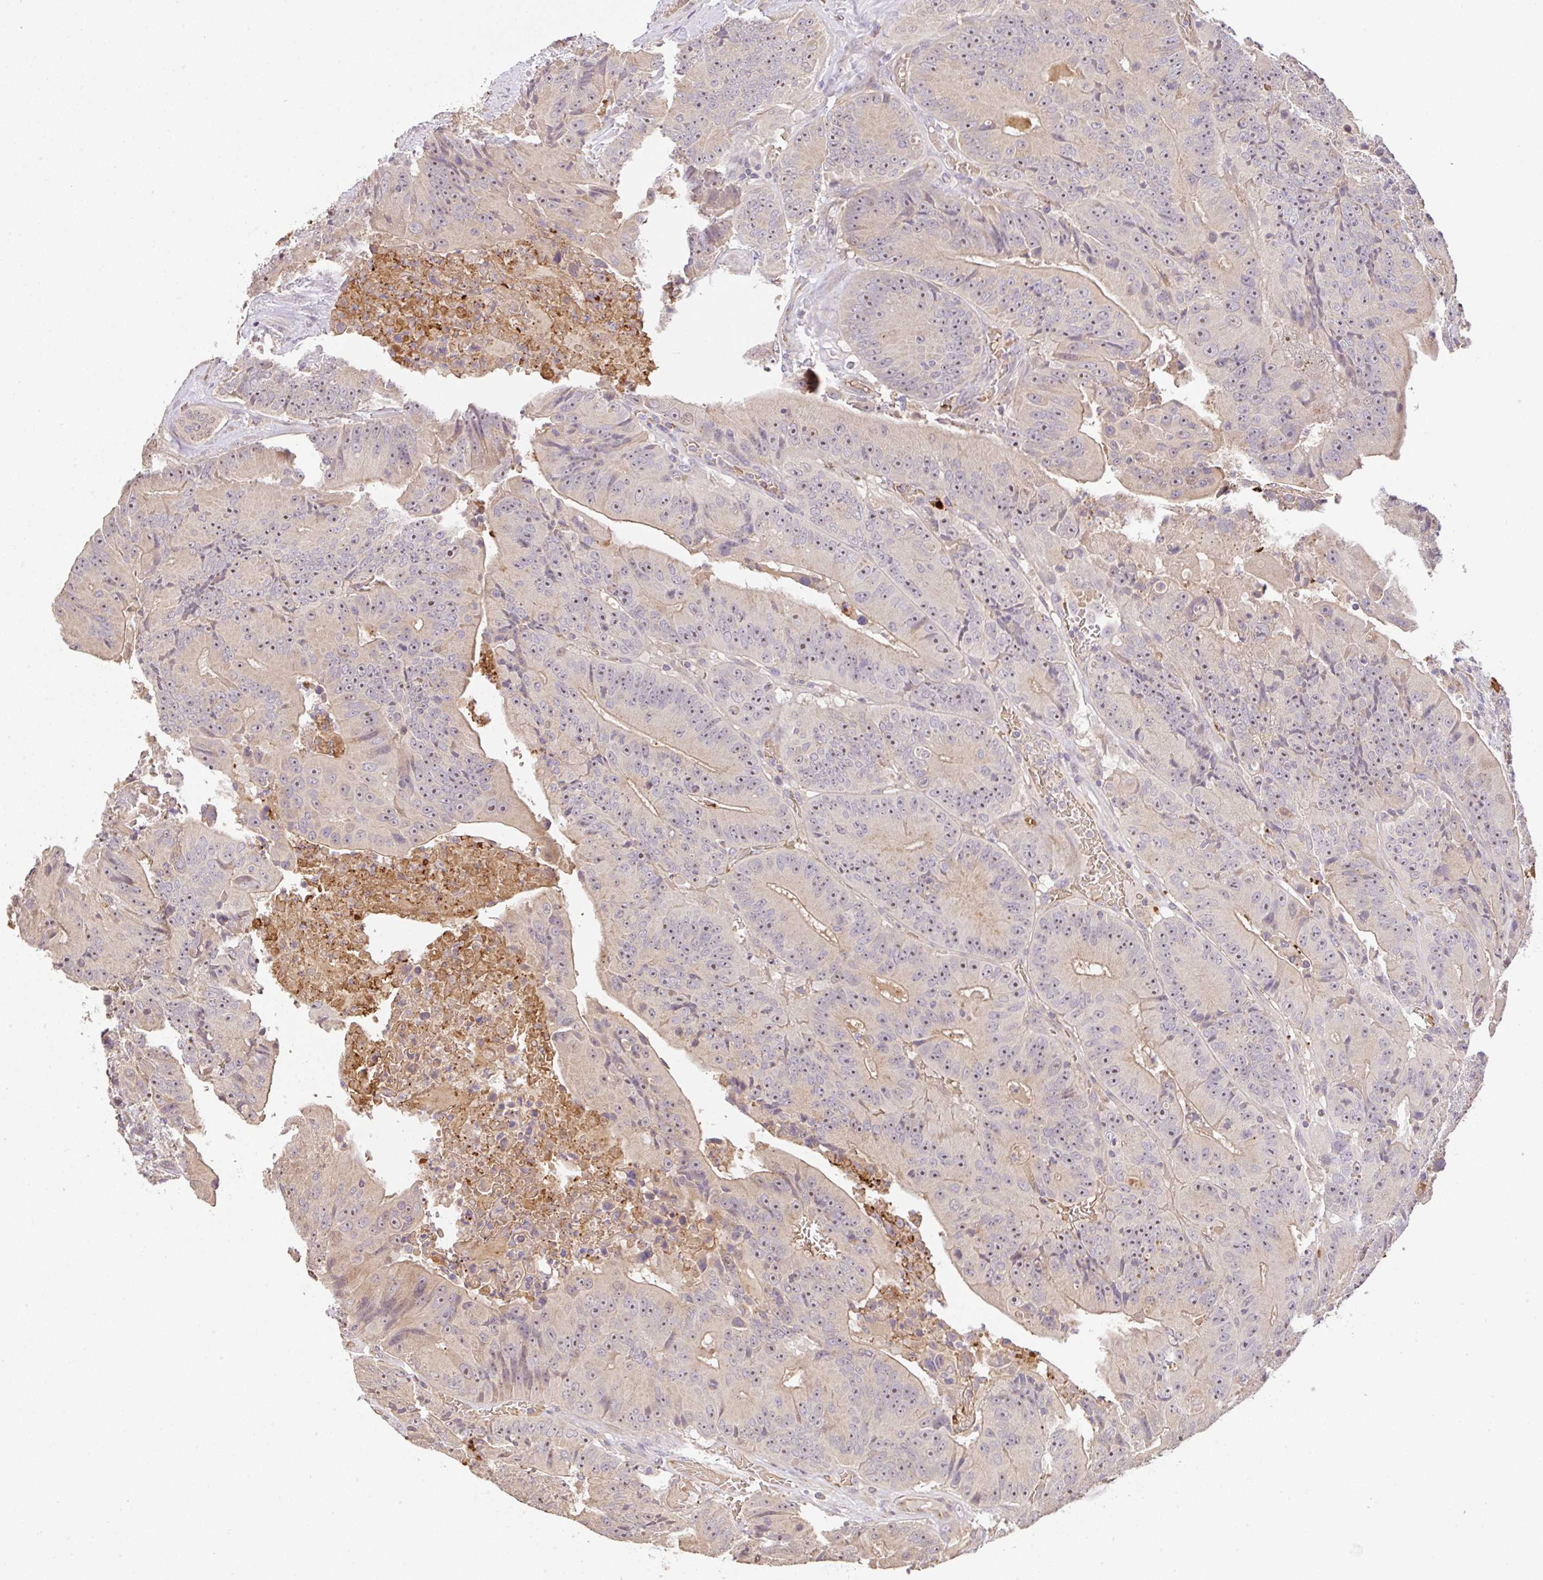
{"staining": {"intensity": "moderate", "quantity": "25%-75%", "location": "nuclear"}, "tissue": "colorectal cancer", "cell_type": "Tumor cells", "image_type": "cancer", "snomed": [{"axis": "morphology", "description": "Adenocarcinoma, NOS"}, {"axis": "topography", "description": "Colon"}], "caption": "DAB (3,3'-diaminobenzidine) immunohistochemical staining of human adenocarcinoma (colorectal) reveals moderate nuclear protein positivity in about 25%-75% of tumor cells.", "gene": "C1QTNF9B", "patient": {"sex": "female", "age": 86}}